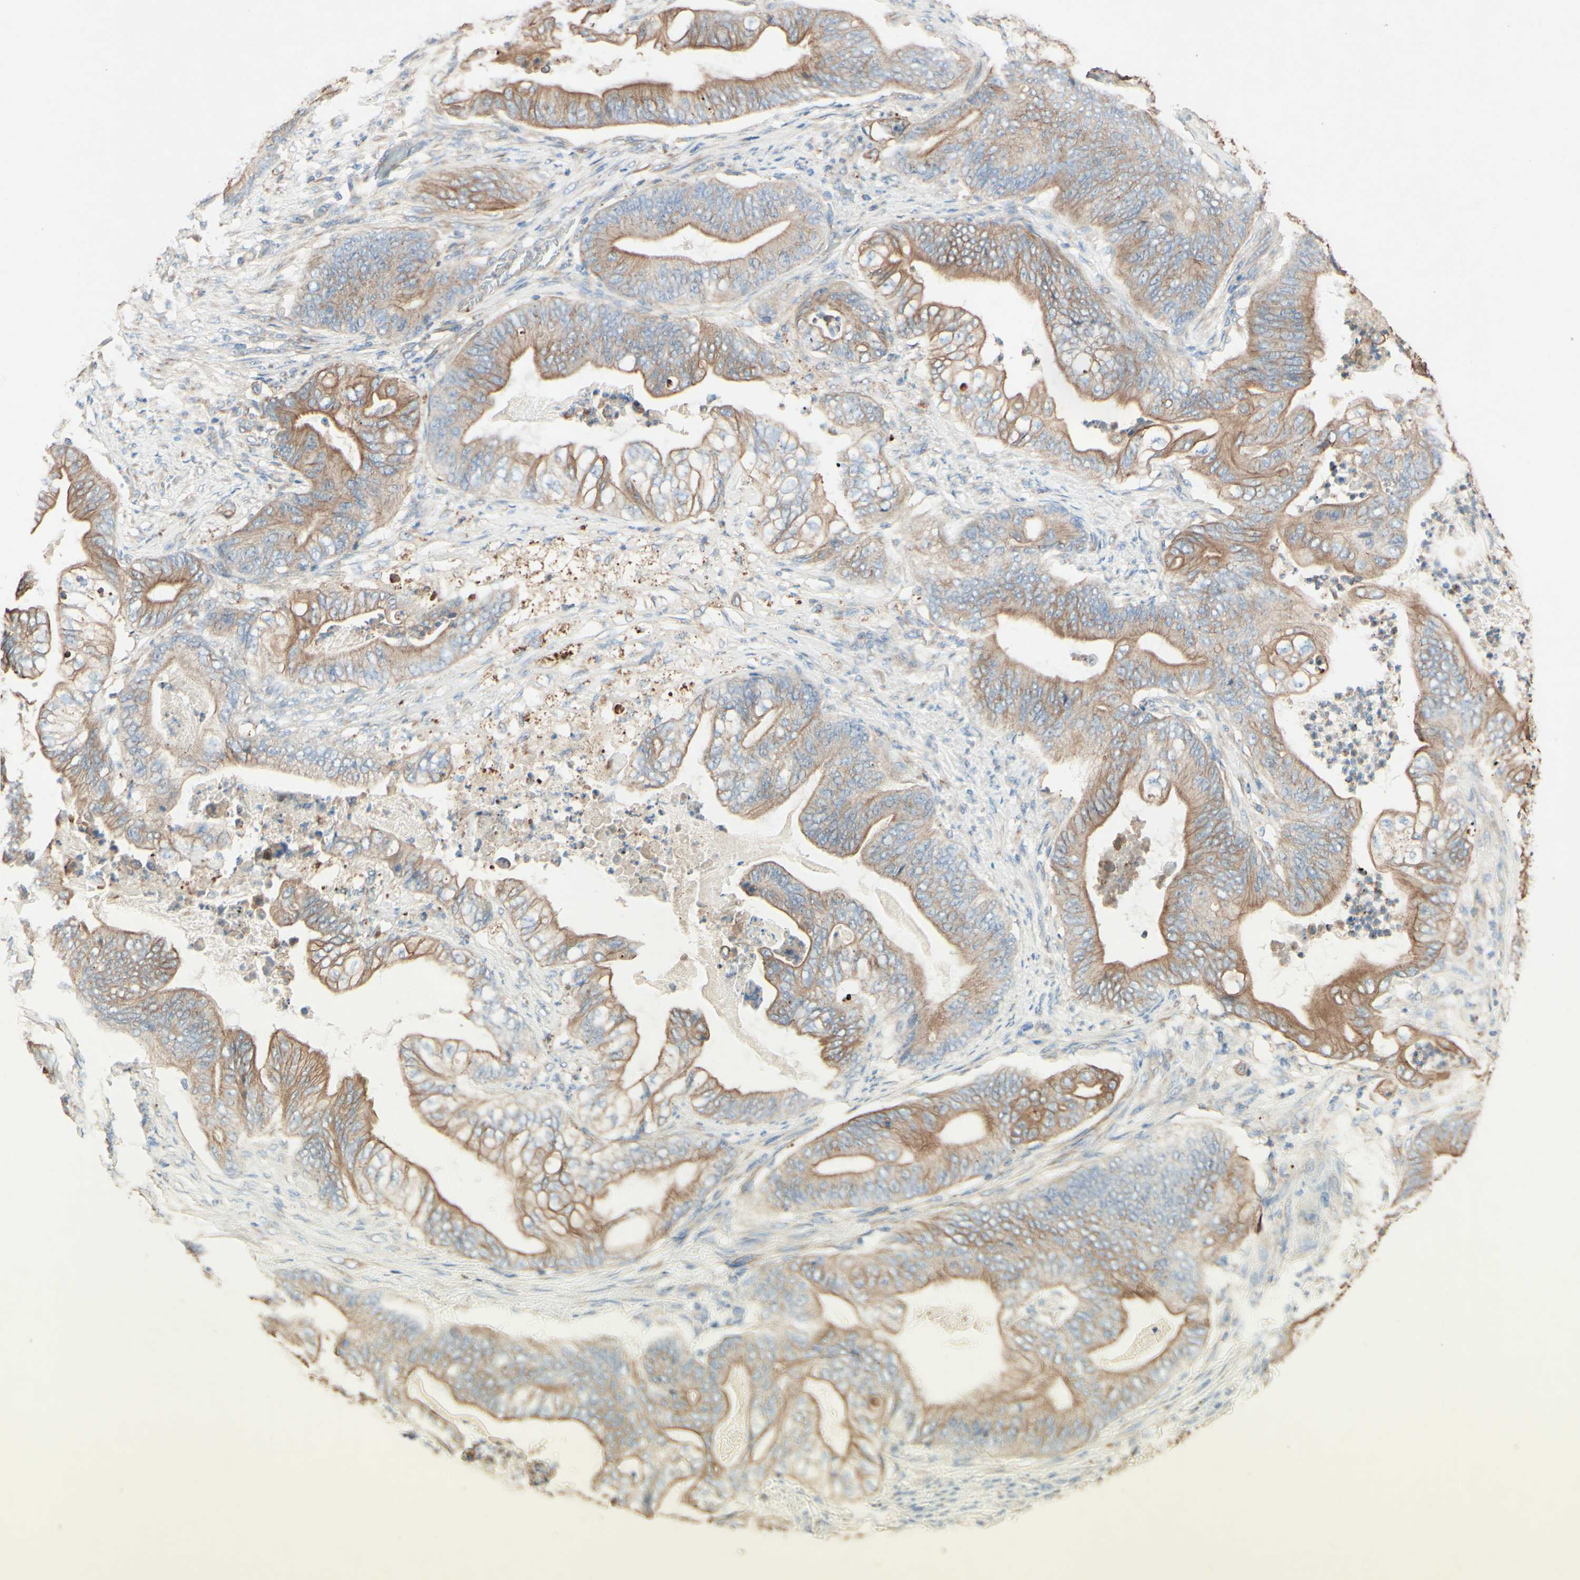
{"staining": {"intensity": "moderate", "quantity": ">75%", "location": "cytoplasmic/membranous"}, "tissue": "stomach cancer", "cell_type": "Tumor cells", "image_type": "cancer", "snomed": [{"axis": "morphology", "description": "Adenocarcinoma, NOS"}, {"axis": "topography", "description": "Stomach"}], "caption": "A micrograph showing moderate cytoplasmic/membranous positivity in approximately >75% of tumor cells in stomach cancer (adenocarcinoma), as visualized by brown immunohistochemical staining.", "gene": "MTM1", "patient": {"sex": "female", "age": 73}}